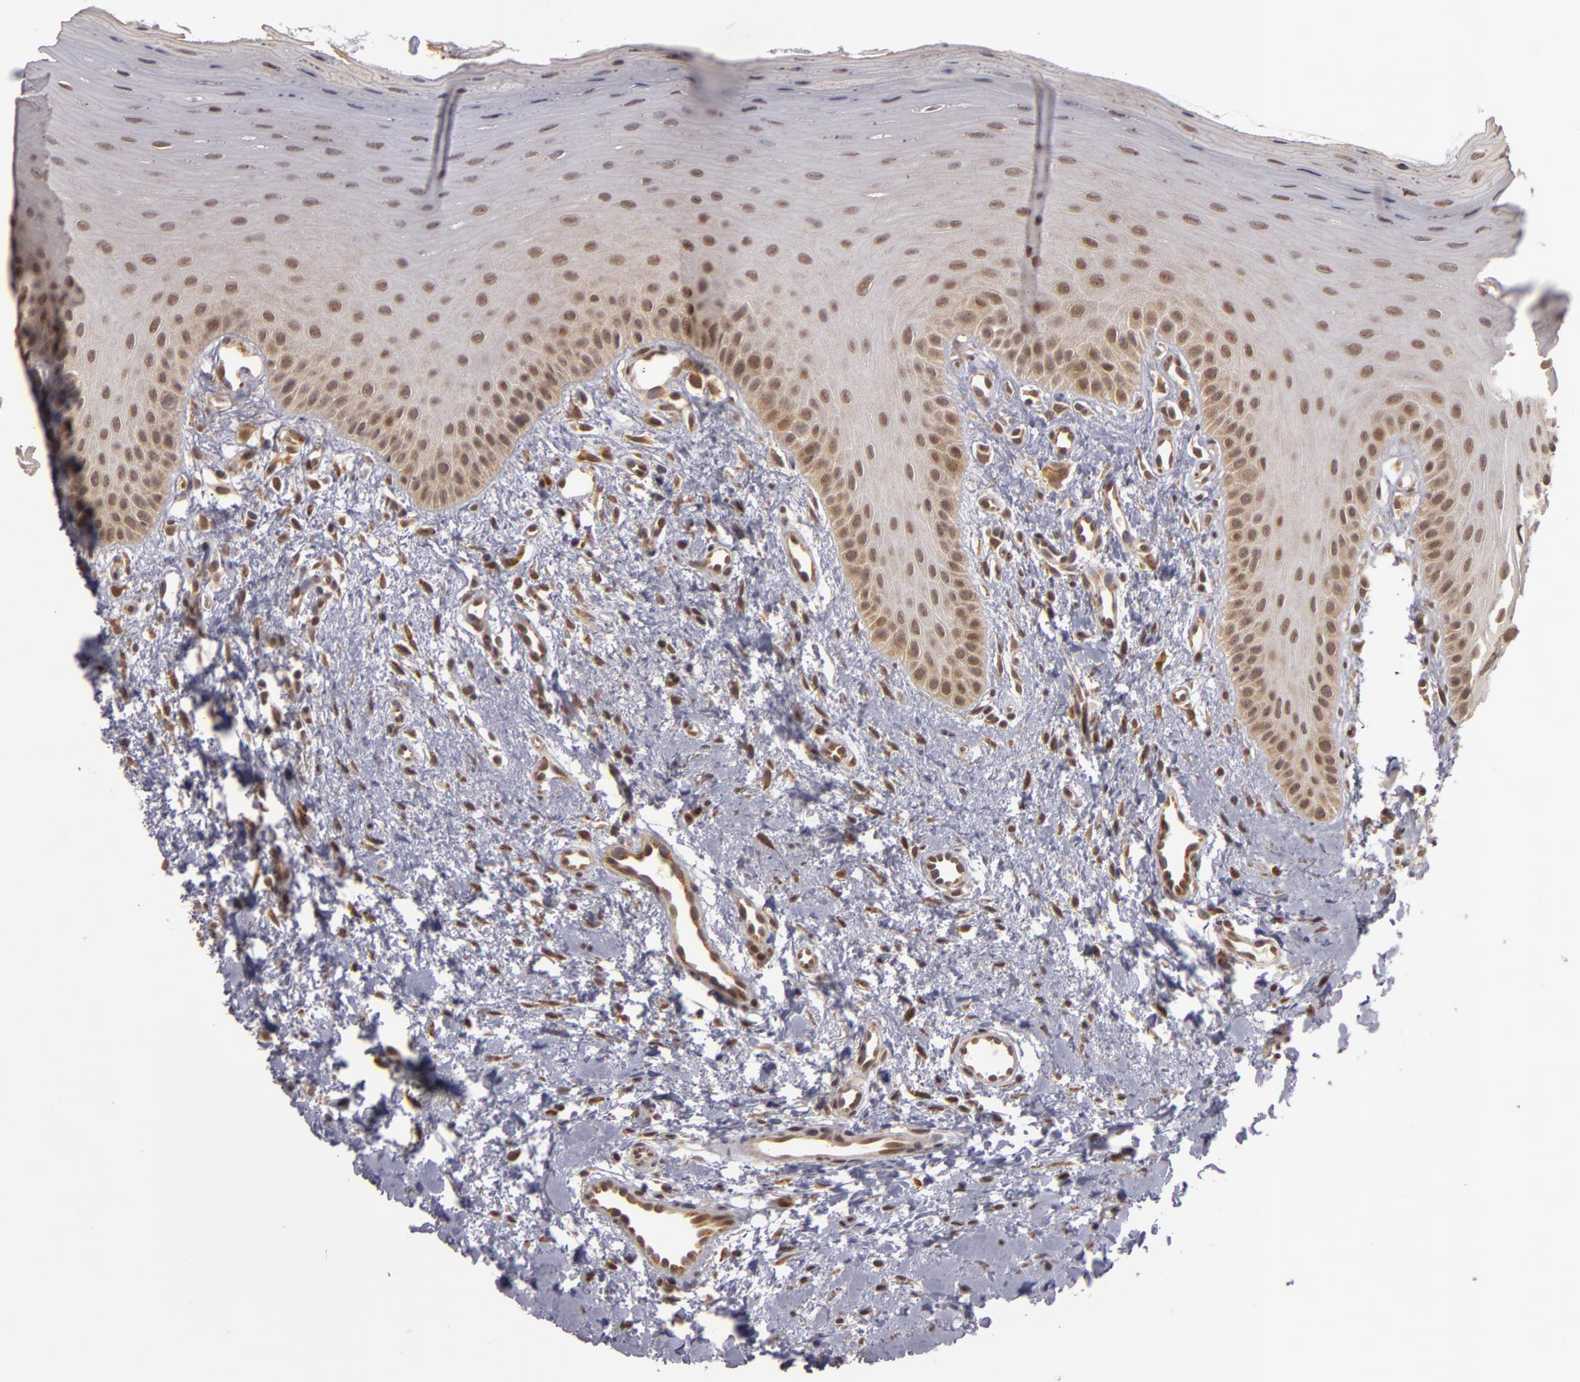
{"staining": {"intensity": "moderate", "quantity": ">75%", "location": "nuclear"}, "tissue": "oral mucosa", "cell_type": "Squamous epithelial cells", "image_type": "normal", "snomed": [{"axis": "morphology", "description": "Normal tissue, NOS"}, {"axis": "topography", "description": "Oral tissue"}], "caption": "Immunohistochemistry (IHC) photomicrograph of normal oral mucosa: human oral mucosa stained using IHC reveals medium levels of moderate protein expression localized specifically in the nuclear of squamous epithelial cells, appearing as a nuclear brown color.", "gene": "ZNF133", "patient": {"sex": "female", "age": 23}}